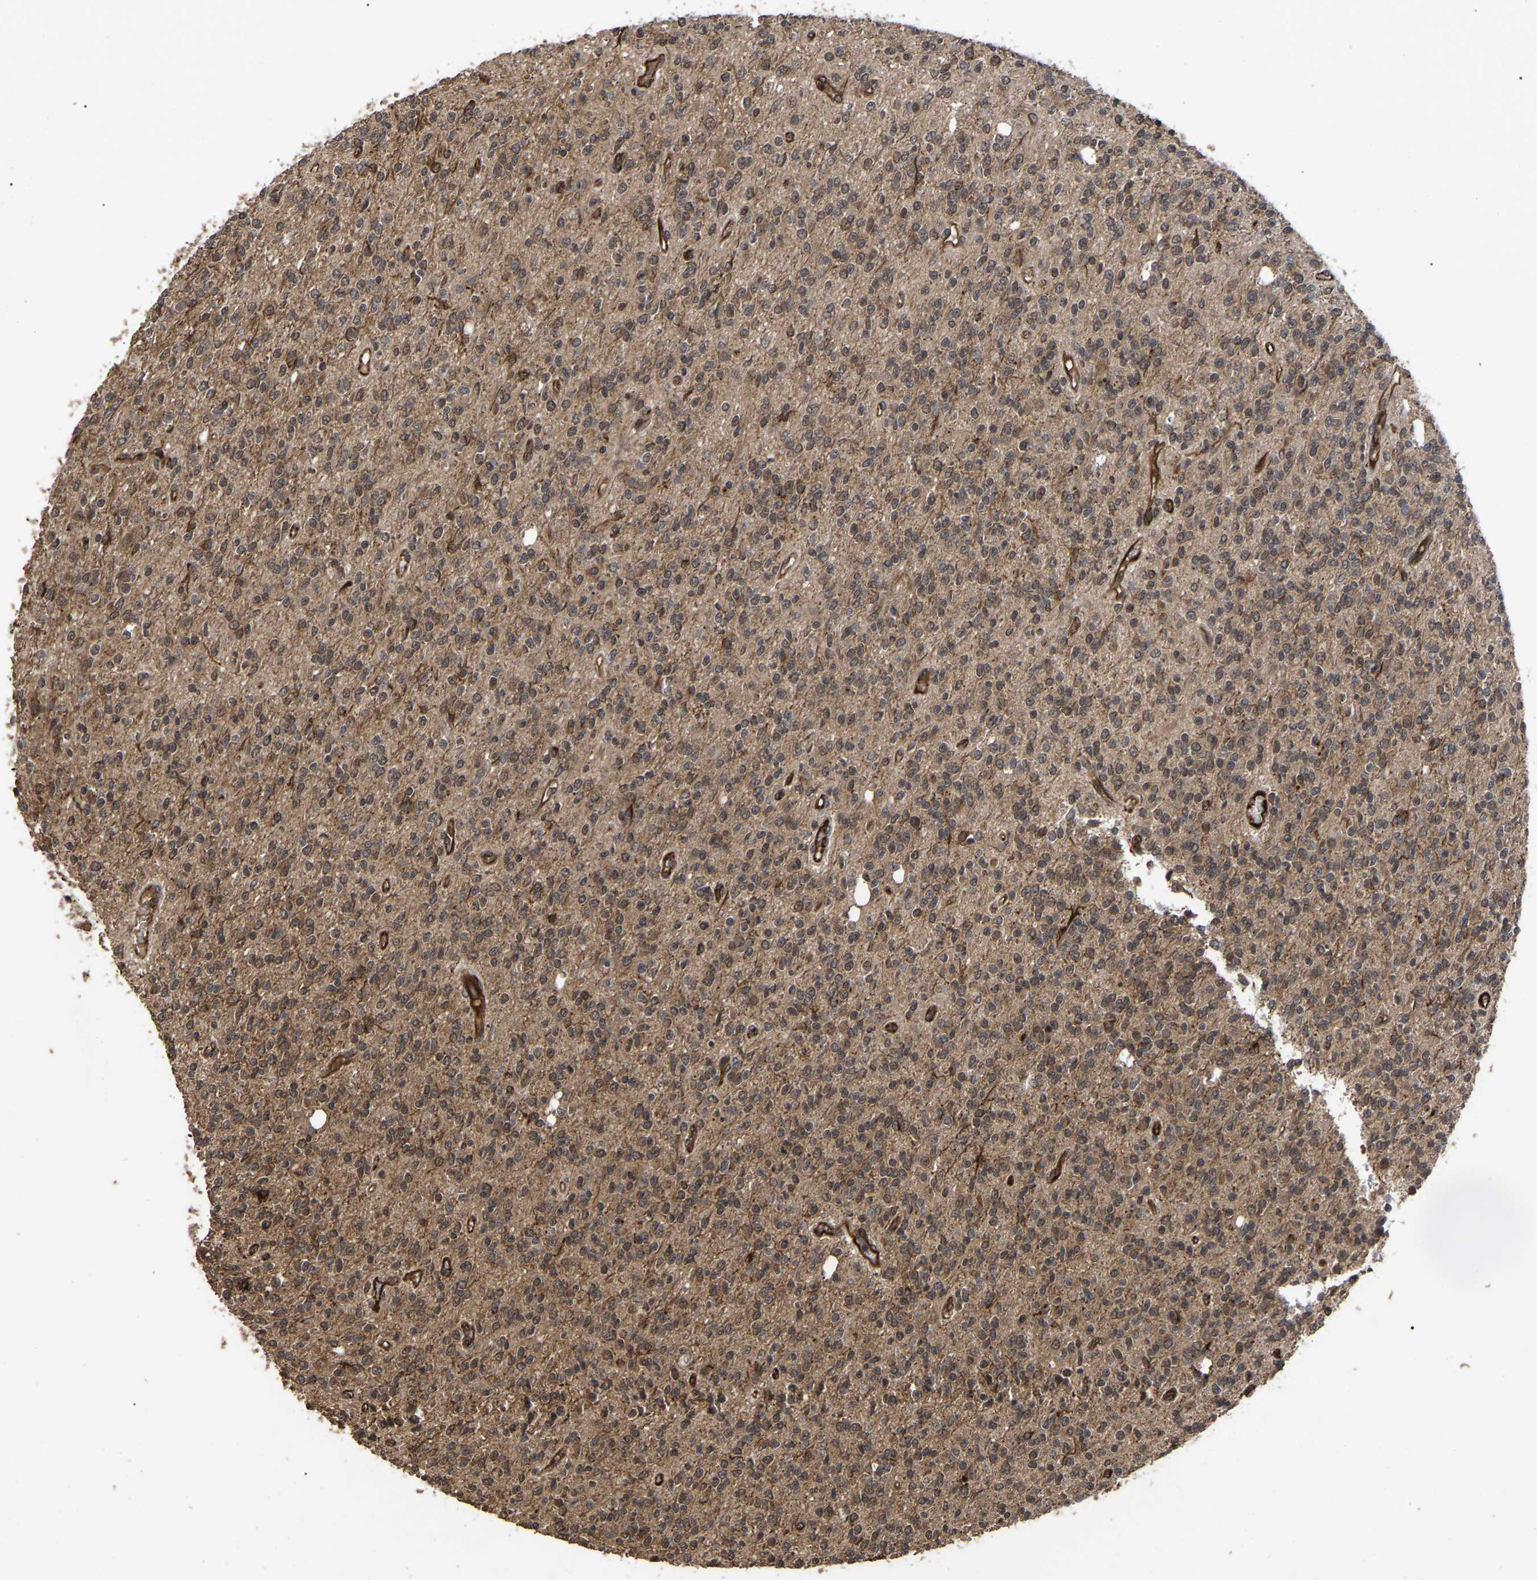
{"staining": {"intensity": "moderate", "quantity": ">75%", "location": "cytoplasmic/membranous"}, "tissue": "glioma", "cell_type": "Tumor cells", "image_type": "cancer", "snomed": [{"axis": "morphology", "description": "Glioma, malignant, High grade"}, {"axis": "topography", "description": "Brain"}], "caption": "The micrograph shows a brown stain indicating the presence of a protein in the cytoplasmic/membranous of tumor cells in high-grade glioma (malignant).", "gene": "FAM161B", "patient": {"sex": "male", "age": 34}}